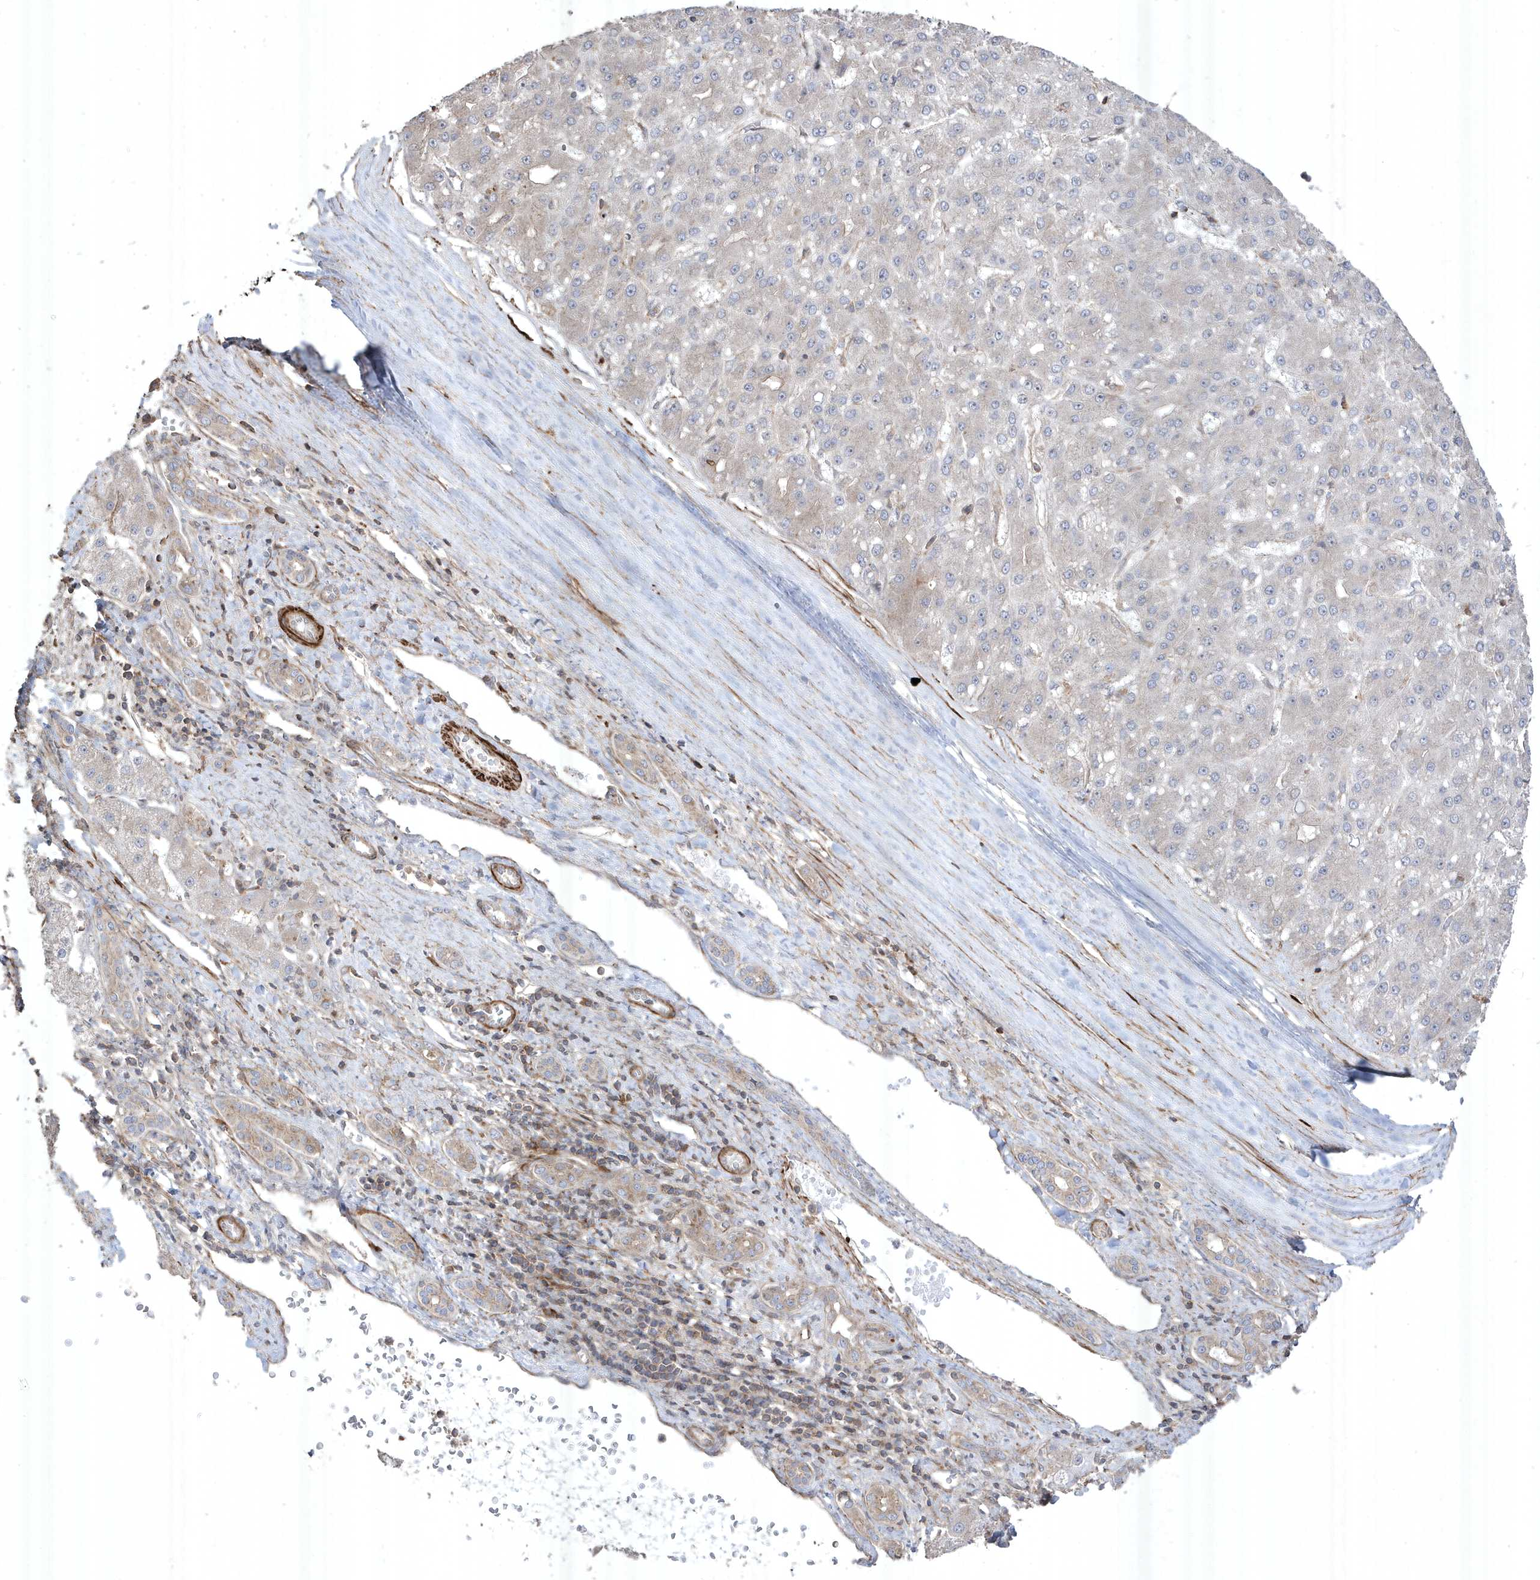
{"staining": {"intensity": "negative", "quantity": "none", "location": "none"}, "tissue": "liver cancer", "cell_type": "Tumor cells", "image_type": "cancer", "snomed": [{"axis": "morphology", "description": "Carcinoma, Hepatocellular, NOS"}, {"axis": "topography", "description": "Liver"}], "caption": "High power microscopy micrograph of an immunohistochemistry micrograph of liver cancer (hepatocellular carcinoma), revealing no significant expression in tumor cells.", "gene": "CETN3", "patient": {"sex": "male", "age": 67}}